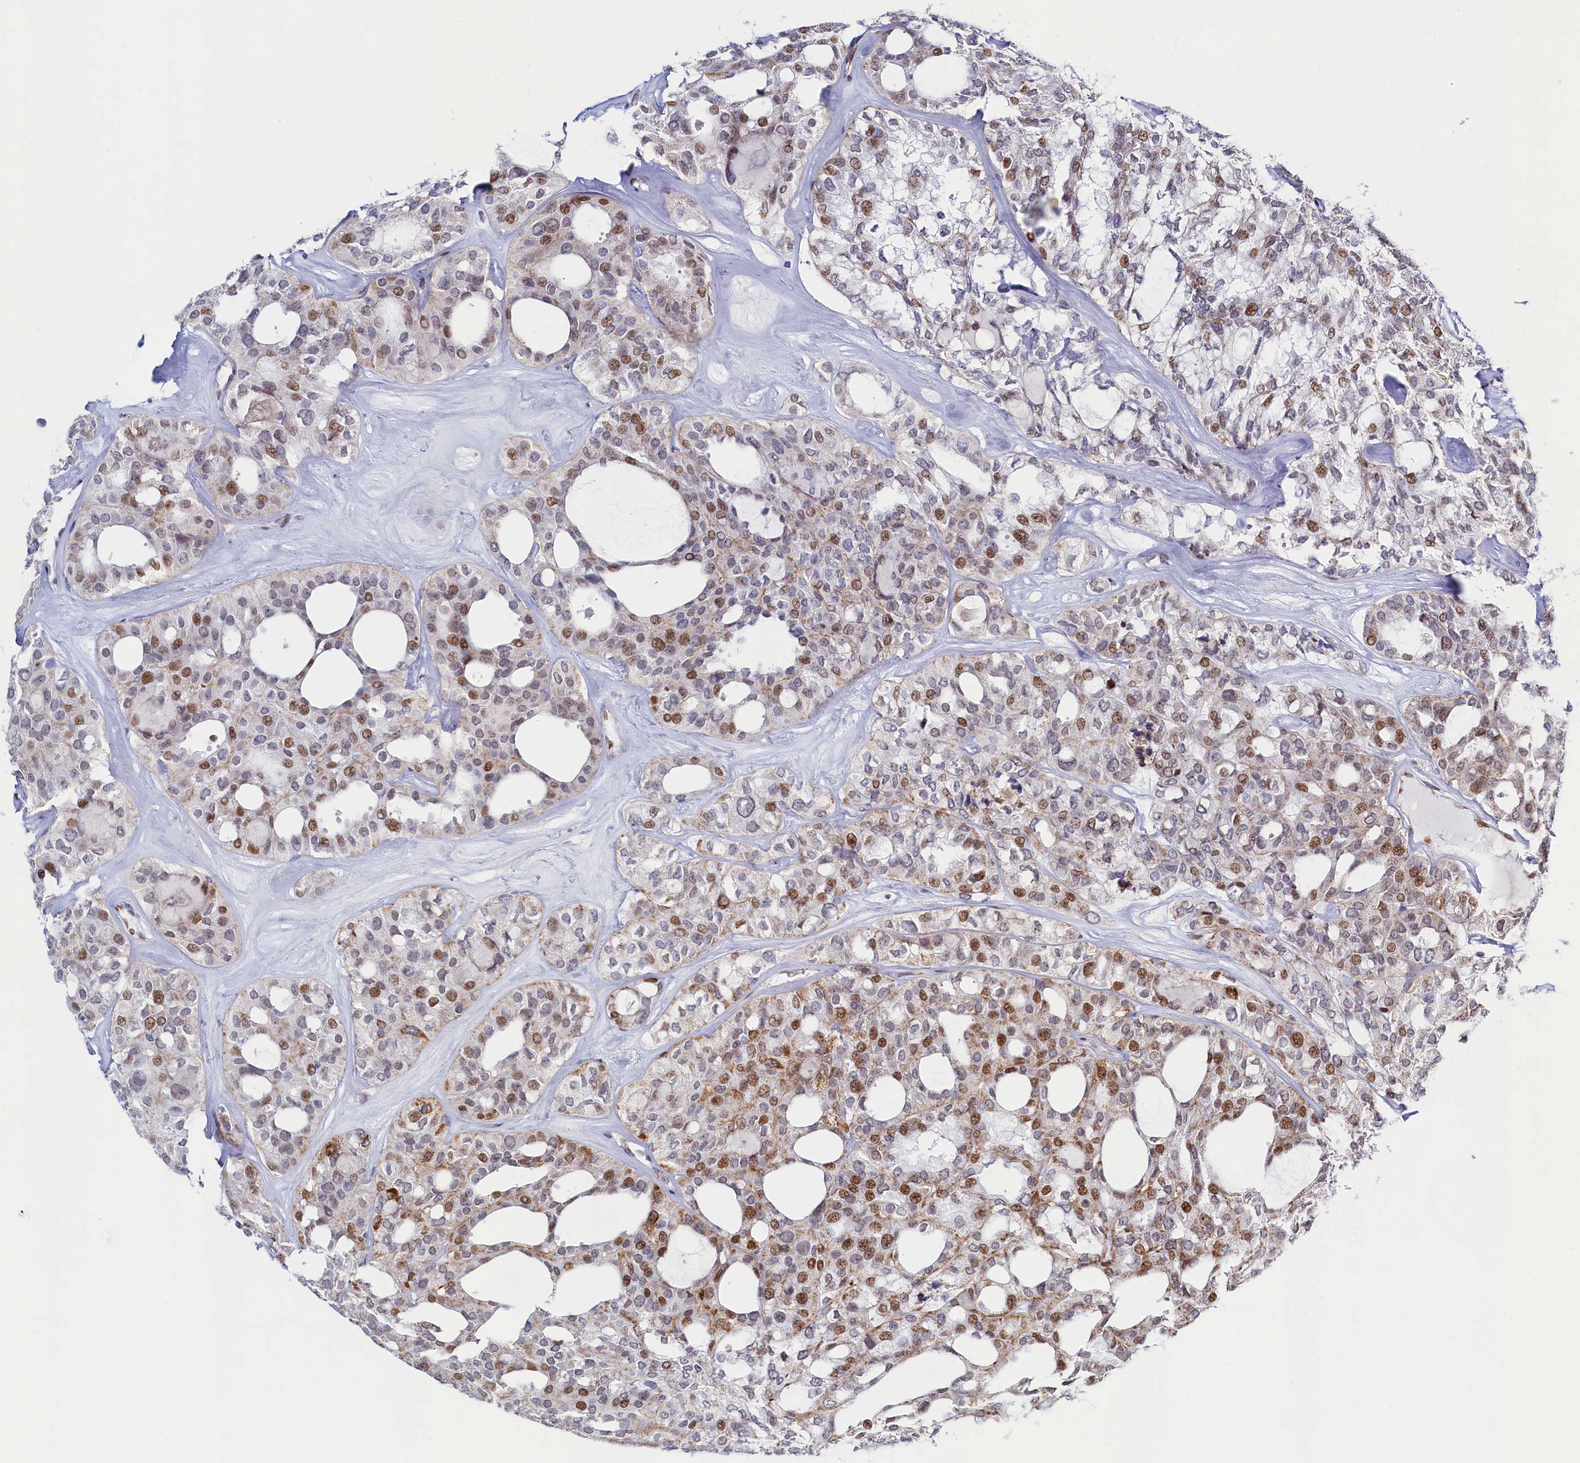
{"staining": {"intensity": "moderate", "quantity": ">75%", "location": "nuclear"}, "tissue": "thyroid cancer", "cell_type": "Tumor cells", "image_type": "cancer", "snomed": [{"axis": "morphology", "description": "Follicular adenoma carcinoma, NOS"}, {"axis": "topography", "description": "Thyroid gland"}], "caption": "Protein expression analysis of human thyroid cancer reveals moderate nuclear expression in approximately >75% of tumor cells.", "gene": "HDGFL3", "patient": {"sex": "male", "age": 75}}